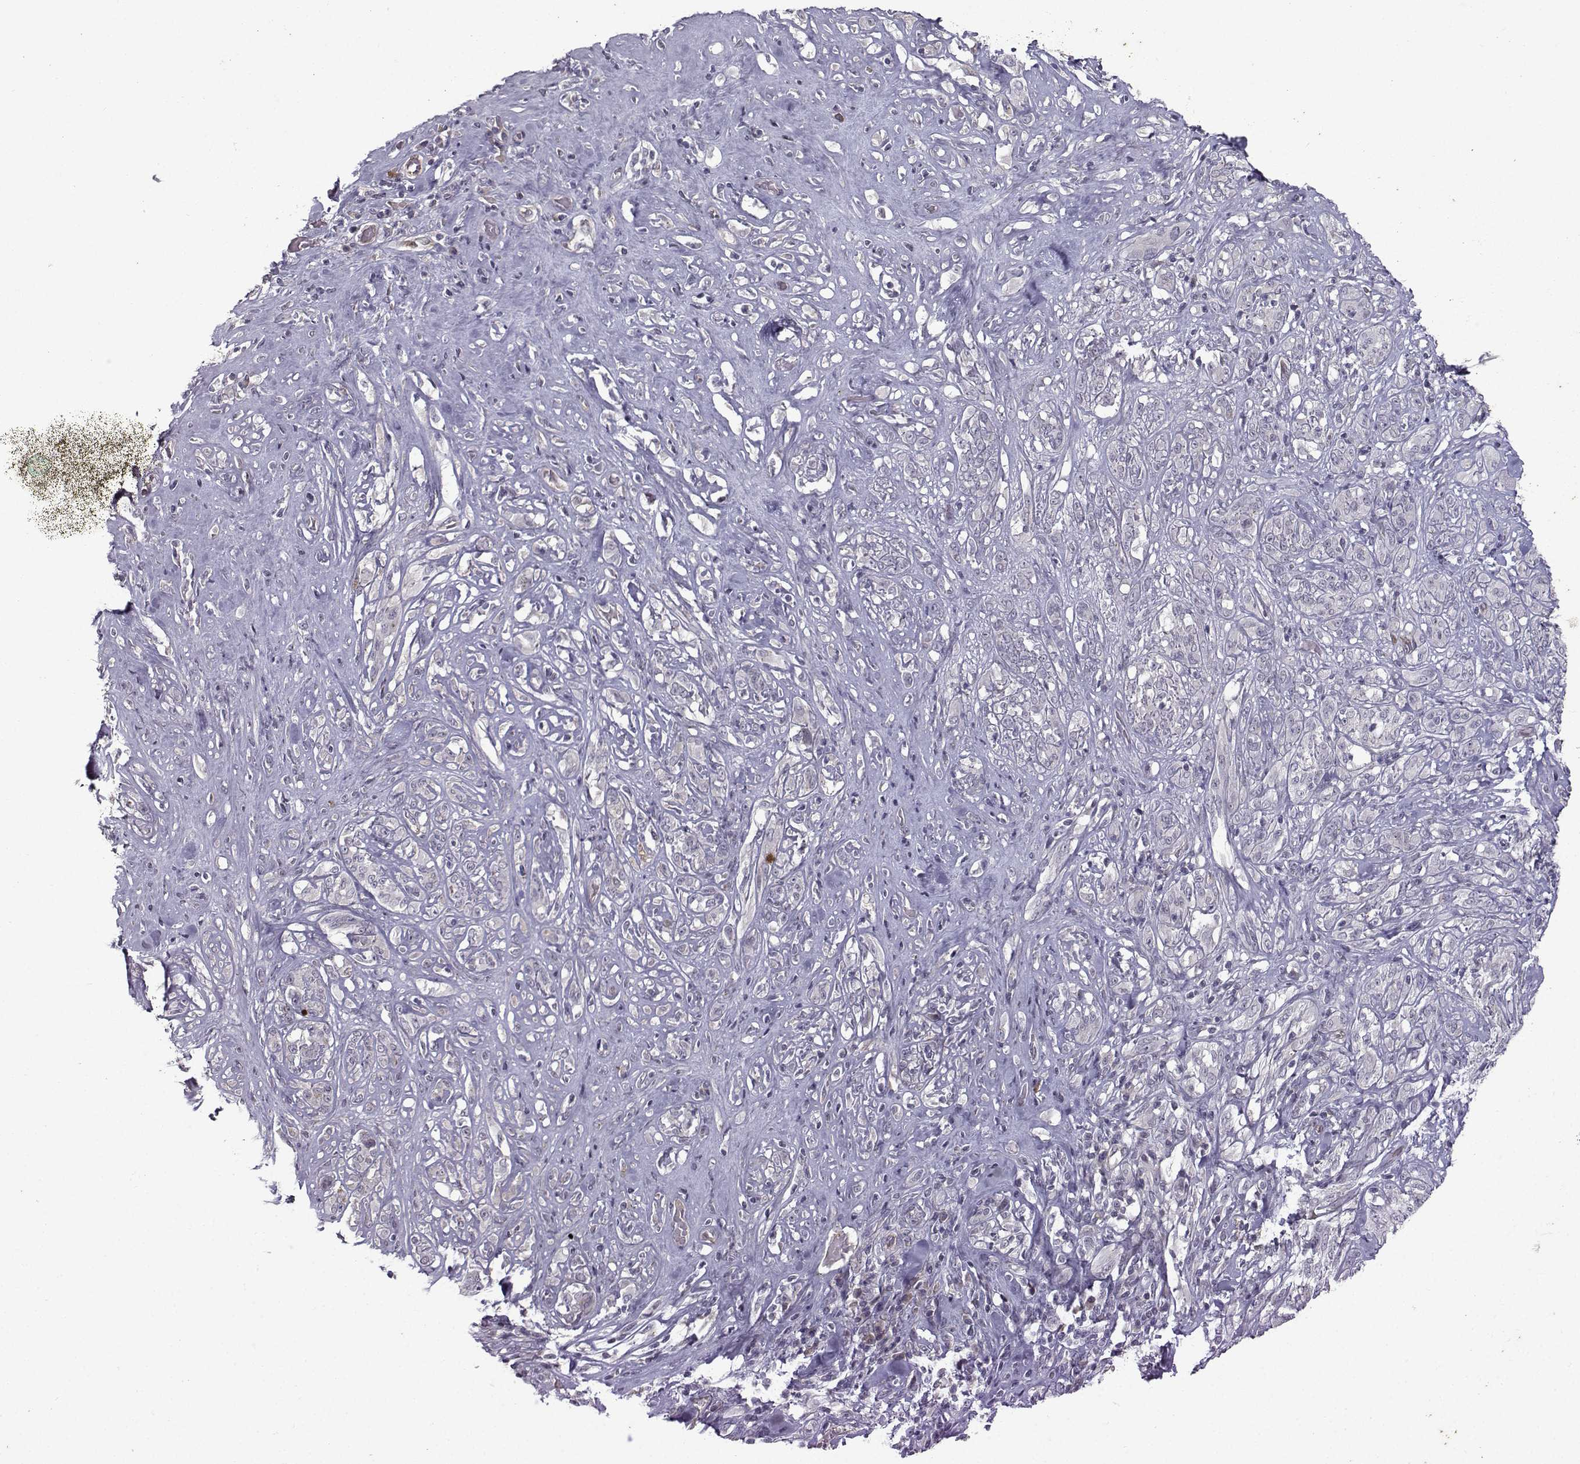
{"staining": {"intensity": "negative", "quantity": "none", "location": "none"}, "tissue": "melanoma", "cell_type": "Tumor cells", "image_type": "cancer", "snomed": [{"axis": "morphology", "description": "Malignant melanoma, NOS"}, {"axis": "topography", "description": "Skin"}], "caption": "There is no significant positivity in tumor cells of melanoma.", "gene": "OPRD1", "patient": {"sex": "female", "age": 91}}